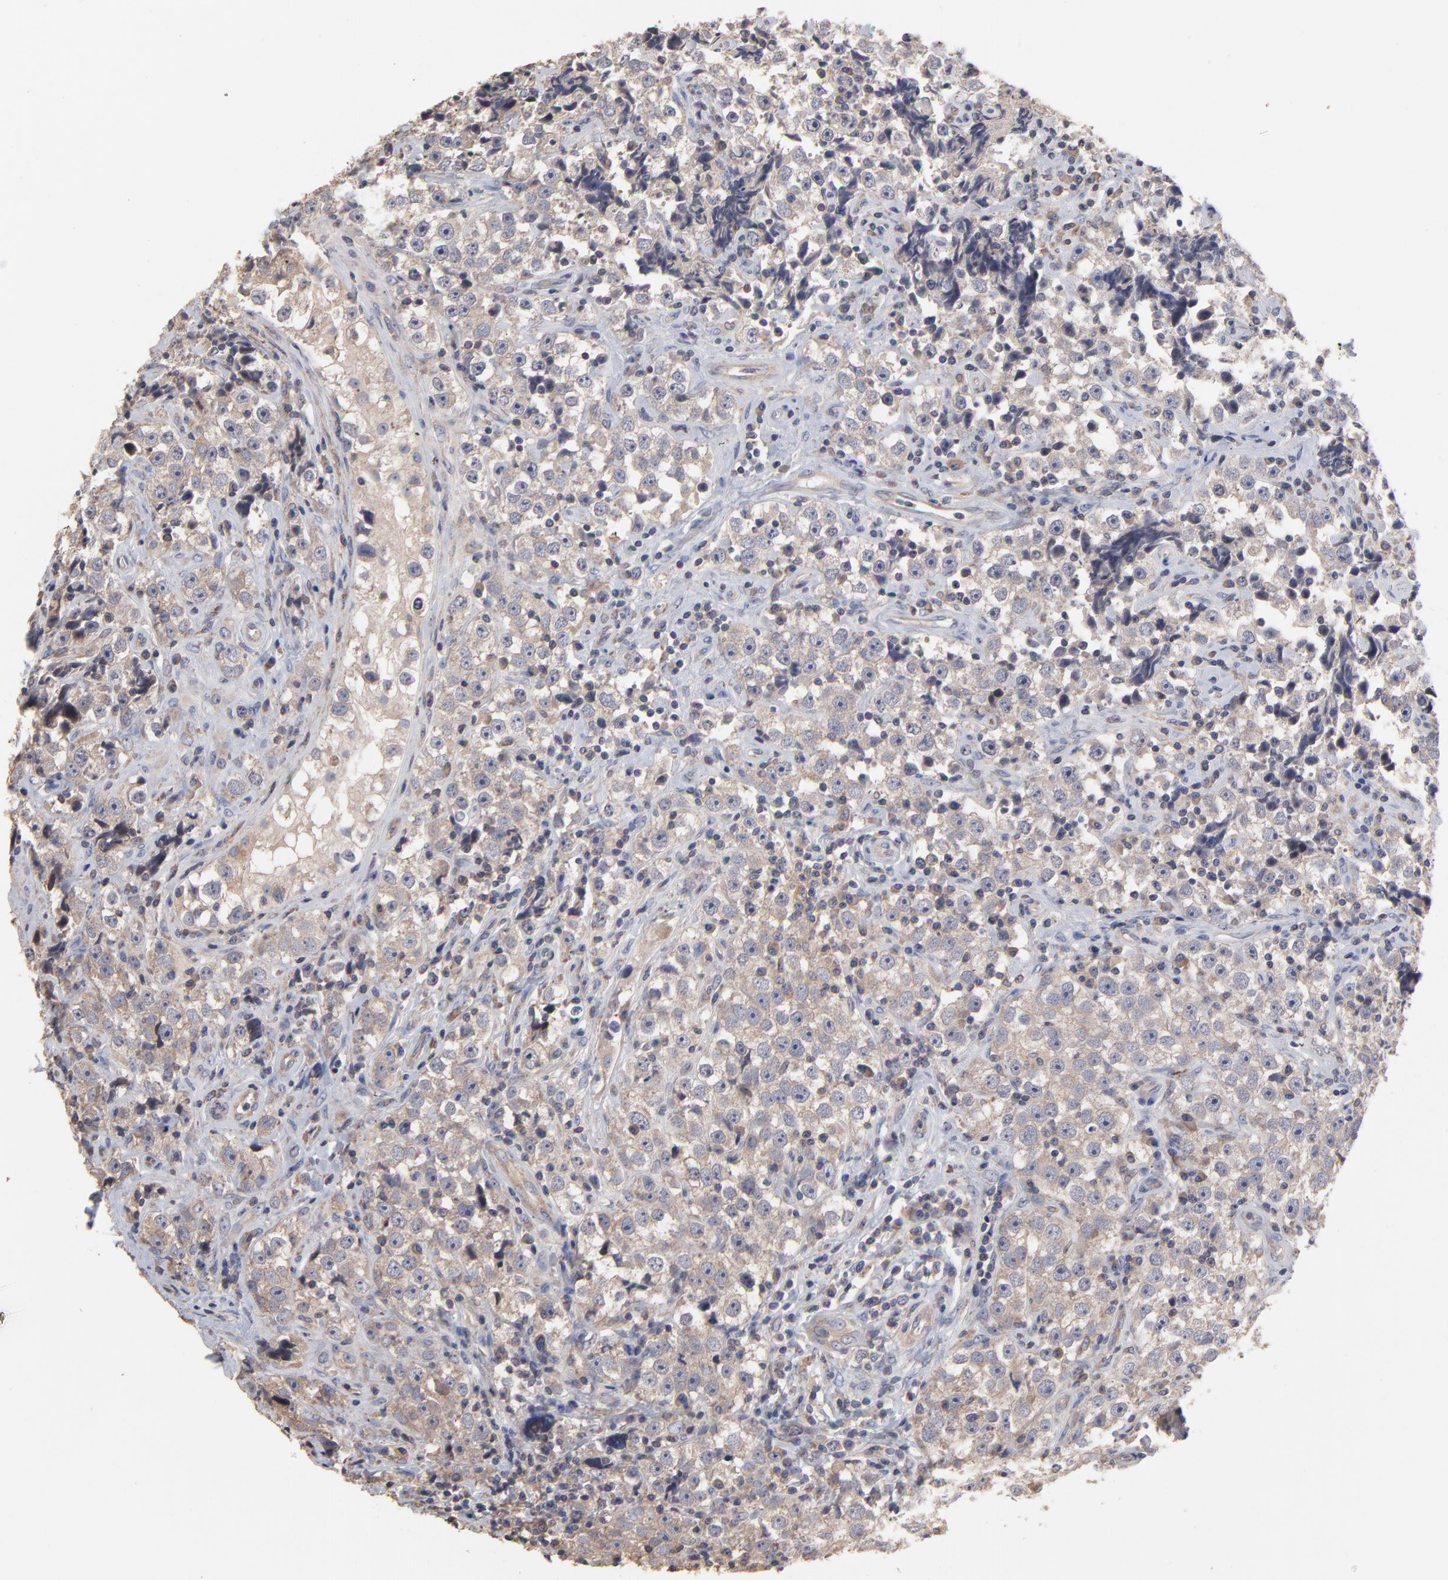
{"staining": {"intensity": "moderate", "quantity": ">75%", "location": "cytoplasmic/membranous"}, "tissue": "testis cancer", "cell_type": "Tumor cells", "image_type": "cancer", "snomed": [{"axis": "morphology", "description": "Seminoma, NOS"}, {"axis": "topography", "description": "Testis"}], "caption": "Immunohistochemical staining of seminoma (testis) reveals medium levels of moderate cytoplasmic/membranous staining in about >75% of tumor cells.", "gene": "TANGO2", "patient": {"sex": "male", "age": 32}}